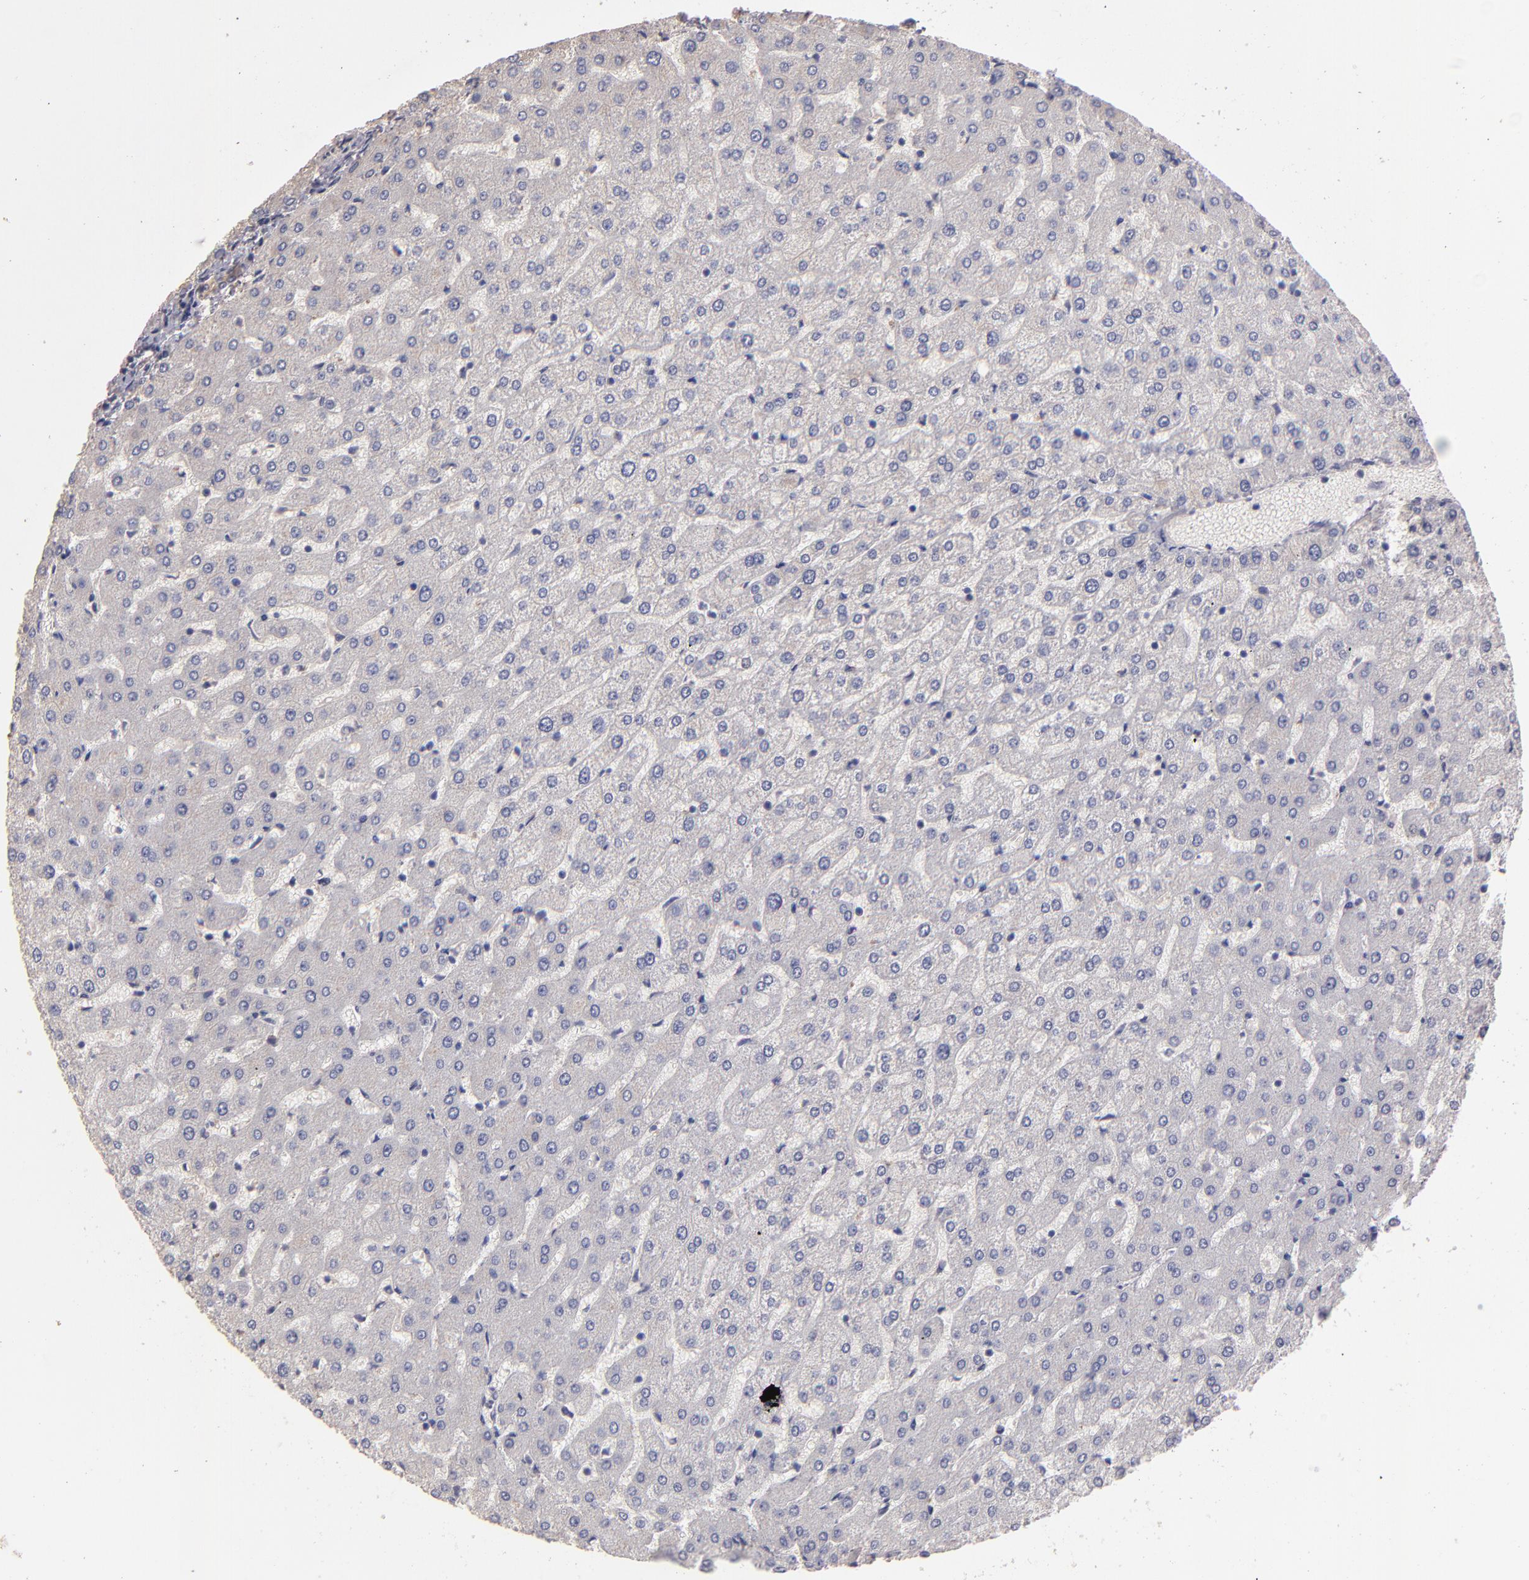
{"staining": {"intensity": "weak", "quantity": "25%-75%", "location": "cytoplasmic/membranous"}, "tissue": "liver", "cell_type": "Cholangiocytes", "image_type": "normal", "snomed": [{"axis": "morphology", "description": "Normal tissue, NOS"}, {"axis": "morphology", "description": "Fibrosis, NOS"}, {"axis": "topography", "description": "Liver"}], "caption": "Liver stained with a brown dye displays weak cytoplasmic/membranous positive positivity in about 25%-75% of cholangiocytes.", "gene": "GNAZ", "patient": {"sex": "female", "age": 29}}